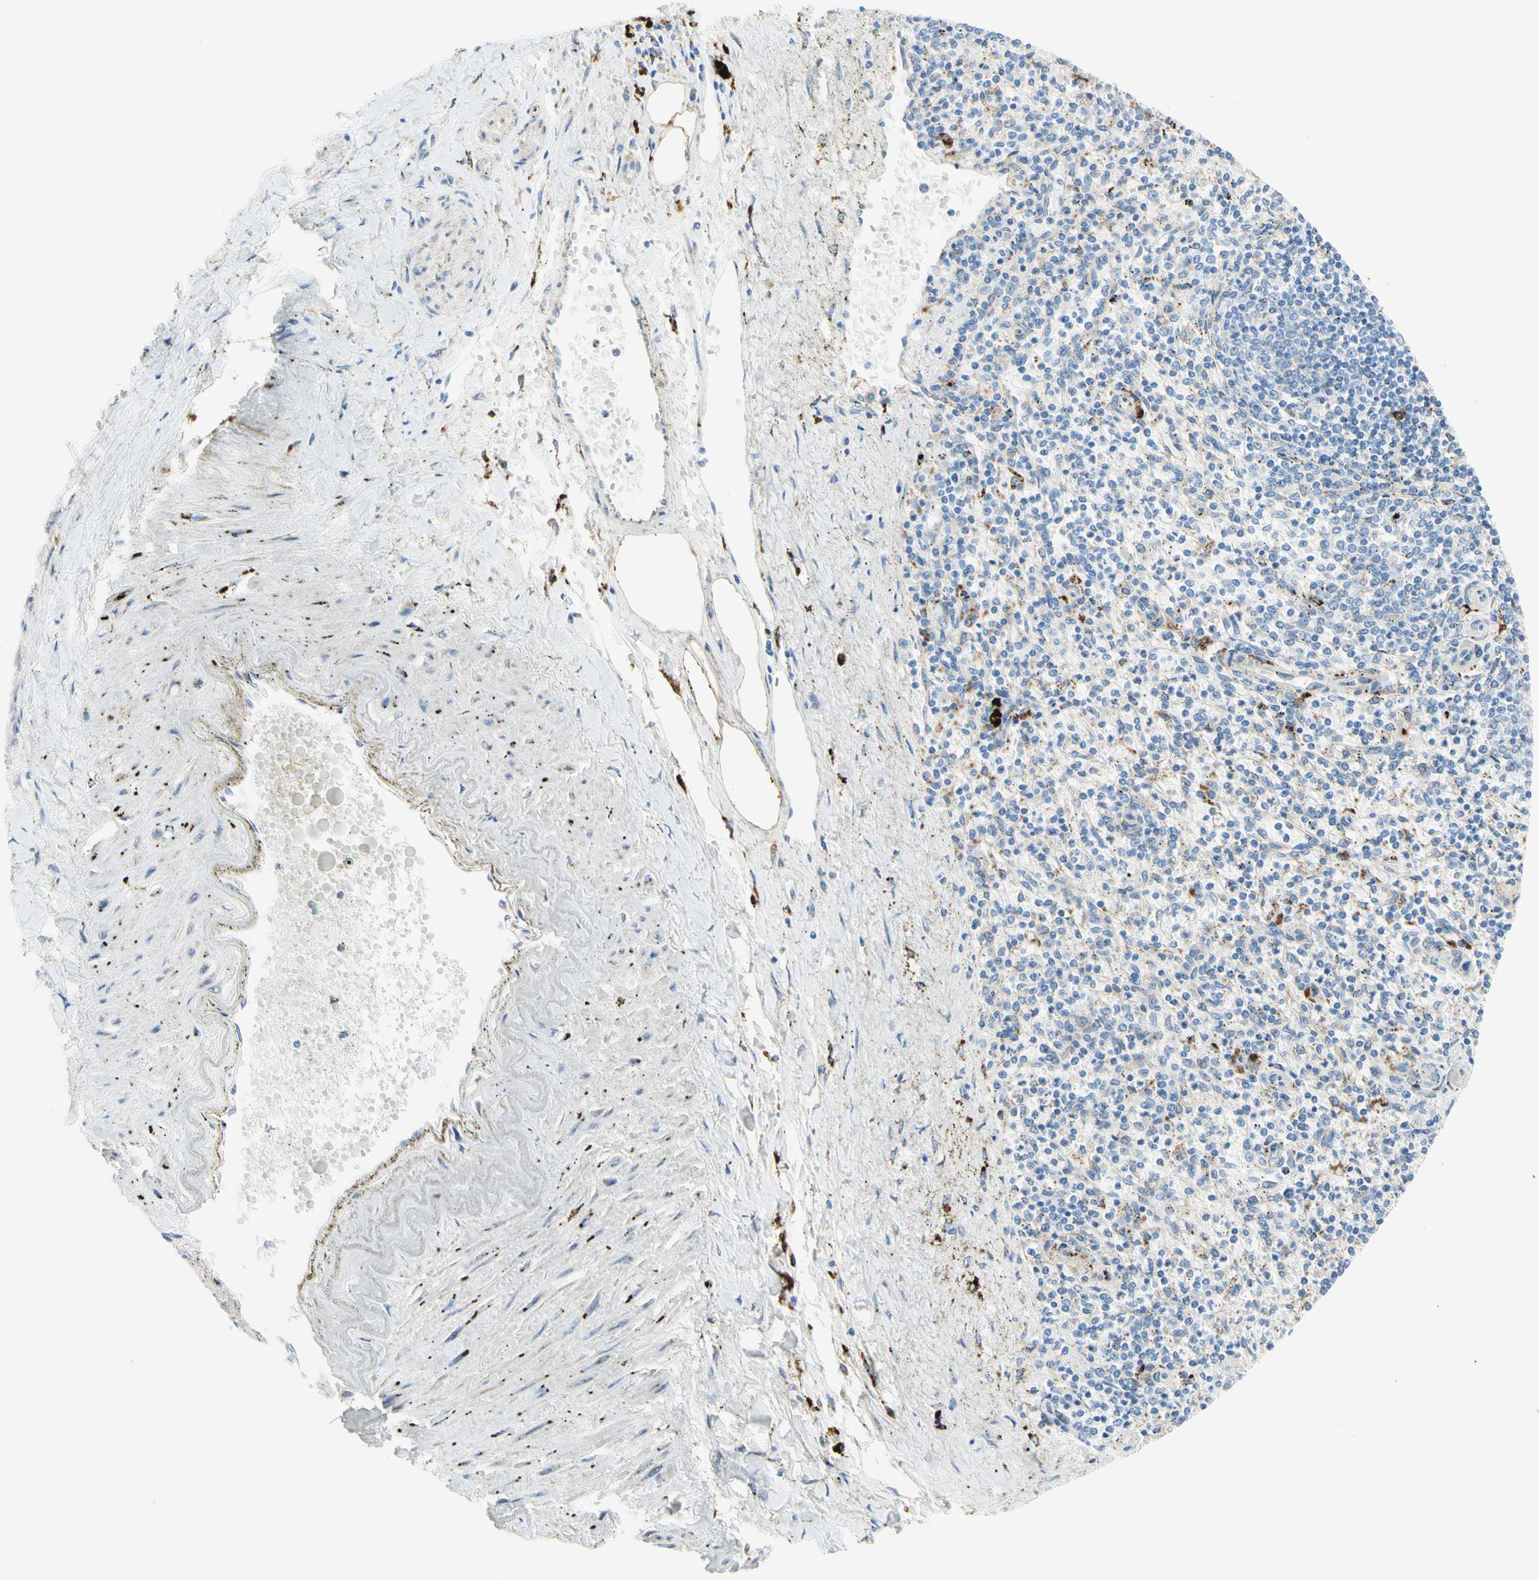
{"staining": {"intensity": "strong", "quantity": "<25%", "location": "cytoplasmic/membranous"}, "tissue": "spleen", "cell_type": "Cells in red pulp", "image_type": "normal", "snomed": [{"axis": "morphology", "description": "Normal tissue, NOS"}, {"axis": "topography", "description": "Spleen"}], "caption": "Protein analysis of unremarkable spleen displays strong cytoplasmic/membranous staining in about <25% of cells in red pulp. (DAB (3,3'-diaminobenzidine) = brown stain, brightfield microscopy at high magnification).", "gene": "URB2", "patient": {"sex": "male", "age": 72}}